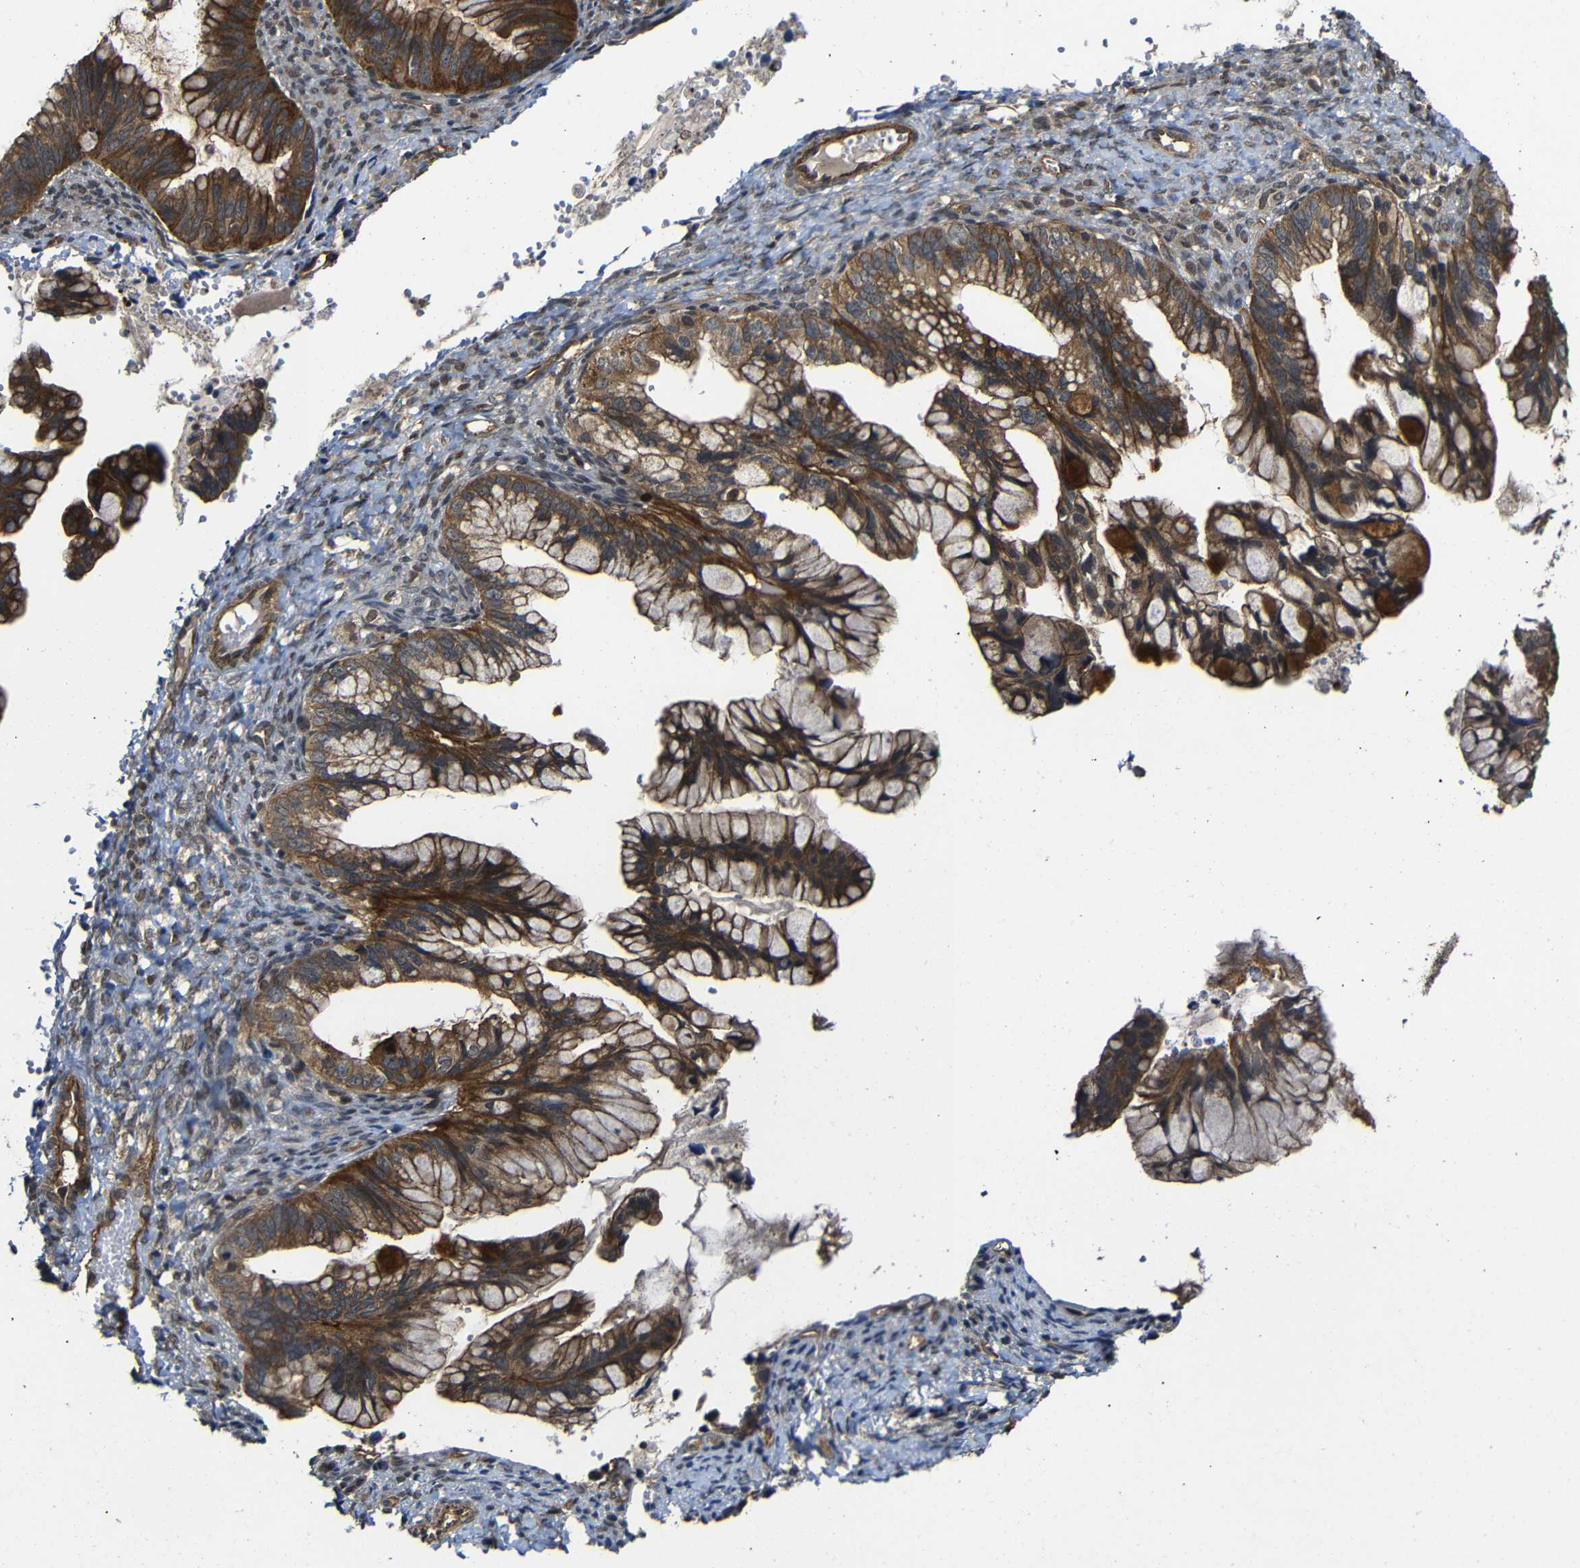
{"staining": {"intensity": "strong", "quantity": ">75%", "location": "cytoplasmic/membranous"}, "tissue": "ovarian cancer", "cell_type": "Tumor cells", "image_type": "cancer", "snomed": [{"axis": "morphology", "description": "Cystadenocarcinoma, mucinous, NOS"}, {"axis": "topography", "description": "Ovary"}], "caption": "Protein expression analysis of ovarian mucinous cystadenocarcinoma shows strong cytoplasmic/membranous expression in approximately >75% of tumor cells.", "gene": "NANOS1", "patient": {"sex": "female", "age": 36}}